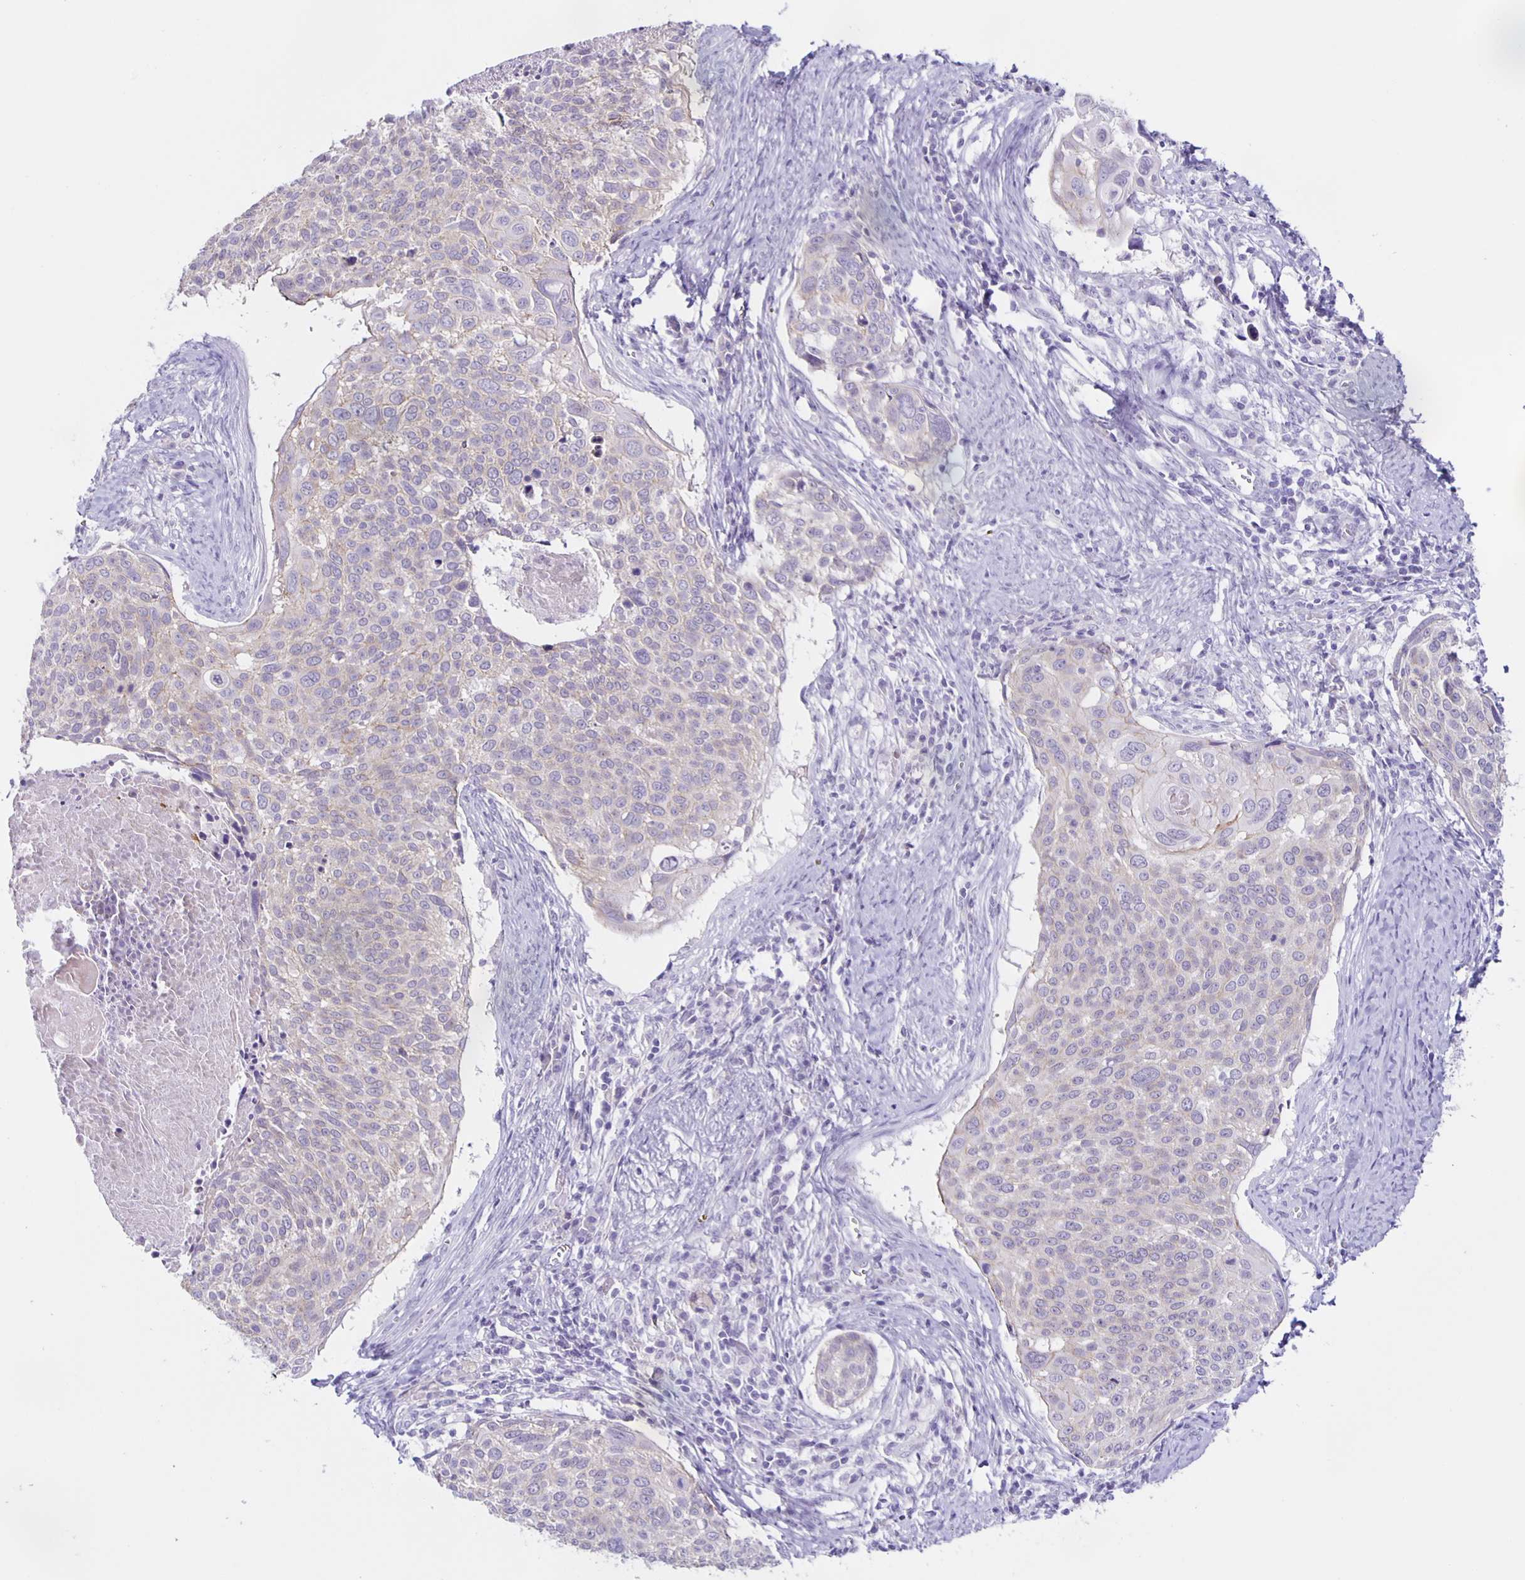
{"staining": {"intensity": "weak", "quantity": "<25%", "location": "cytoplasmic/membranous"}, "tissue": "cervical cancer", "cell_type": "Tumor cells", "image_type": "cancer", "snomed": [{"axis": "morphology", "description": "Squamous cell carcinoma, NOS"}, {"axis": "topography", "description": "Cervix"}], "caption": "Tumor cells show no significant staining in cervical cancer. (Stains: DAB immunohistochemistry (IHC) with hematoxylin counter stain, Microscopy: brightfield microscopy at high magnification).", "gene": "SLC12A3", "patient": {"sex": "female", "age": 39}}